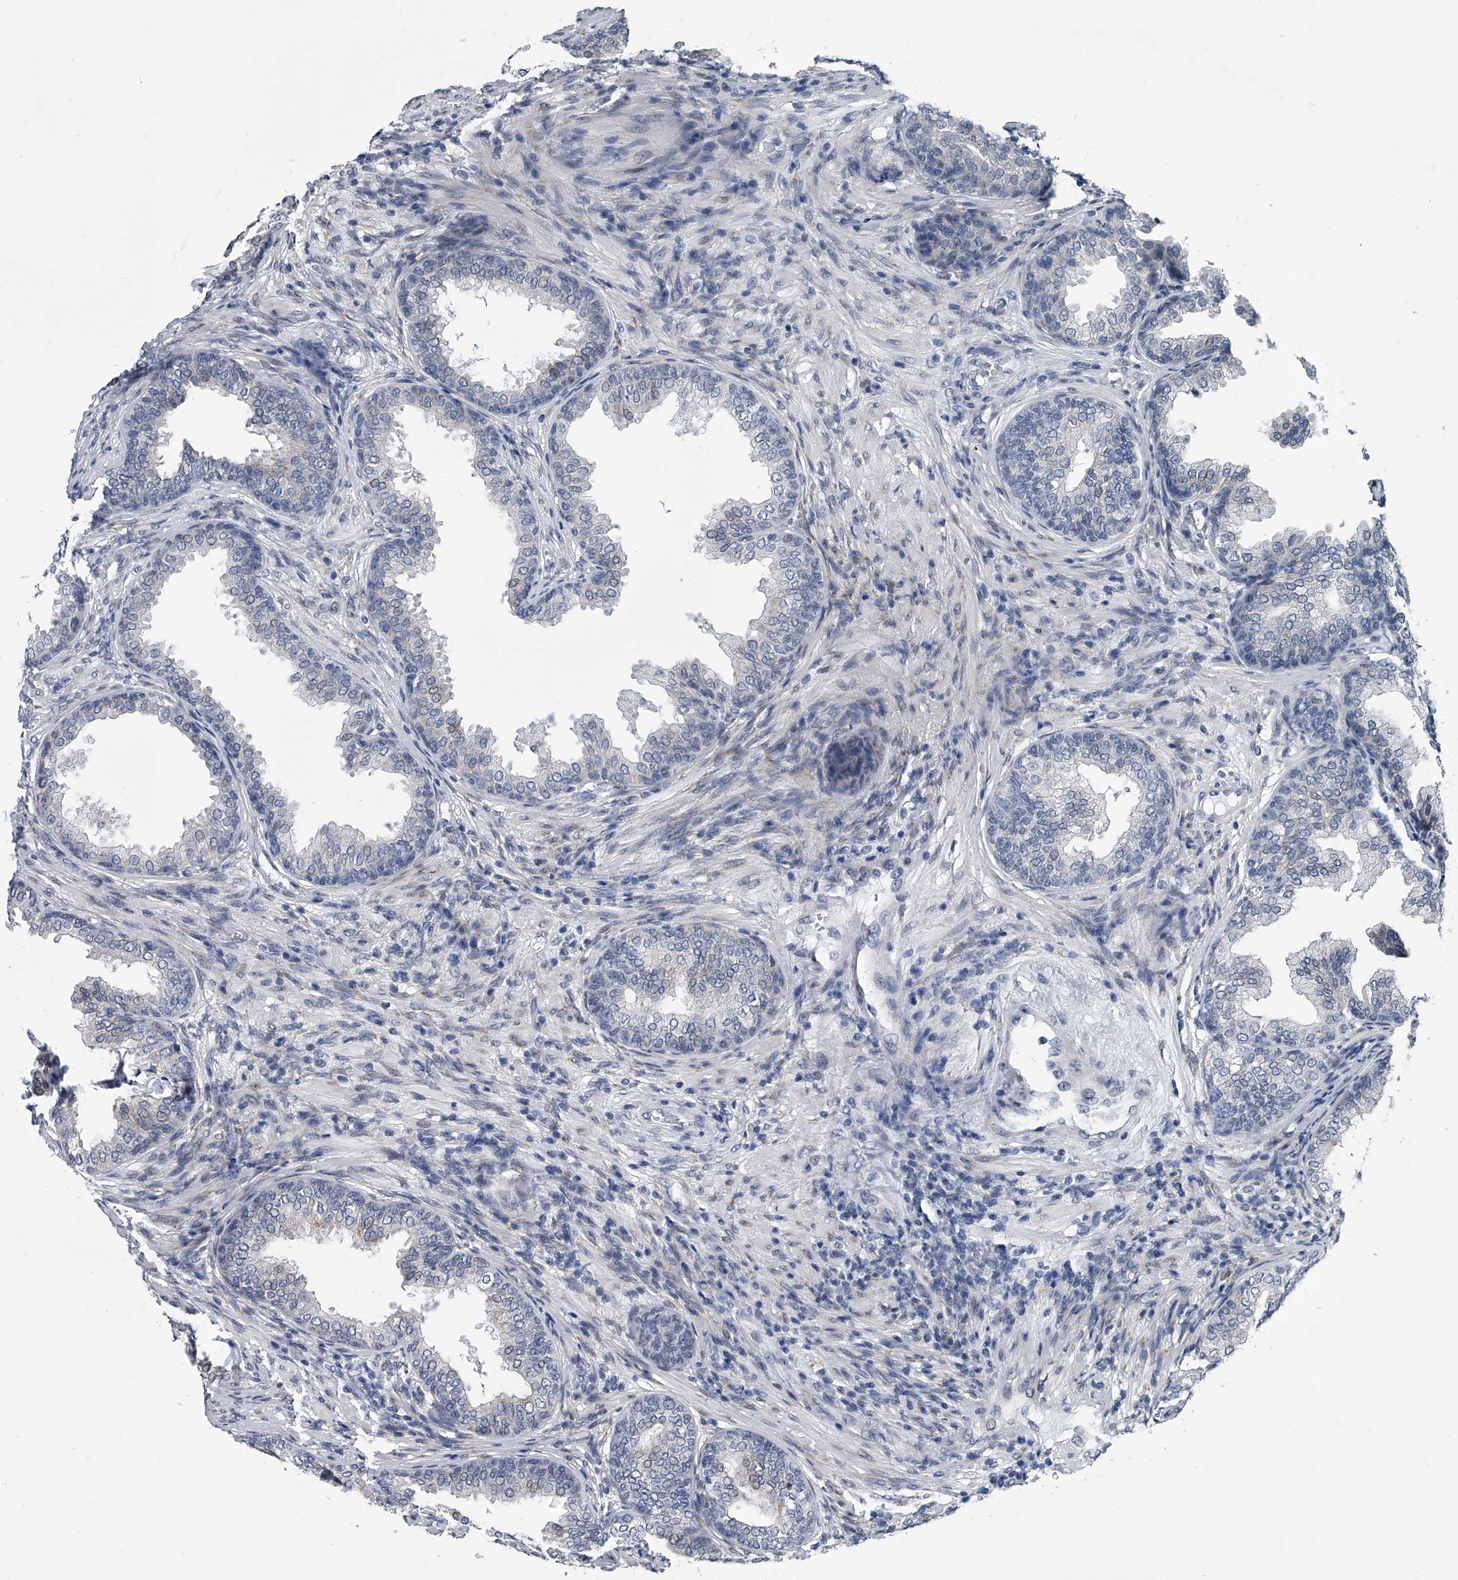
{"staining": {"intensity": "negative", "quantity": "none", "location": "none"}, "tissue": "prostate", "cell_type": "Glandular cells", "image_type": "normal", "snomed": [{"axis": "morphology", "description": "Normal tissue, NOS"}, {"axis": "topography", "description": "Prostate"}], "caption": "Glandular cells are negative for protein expression in benign human prostate. (DAB (3,3'-diaminobenzidine) IHC visualized using brightfield microscopy, high magnification).", "gene": "PPP2R5D", "patient": {"sex": "male", "age": 76}}